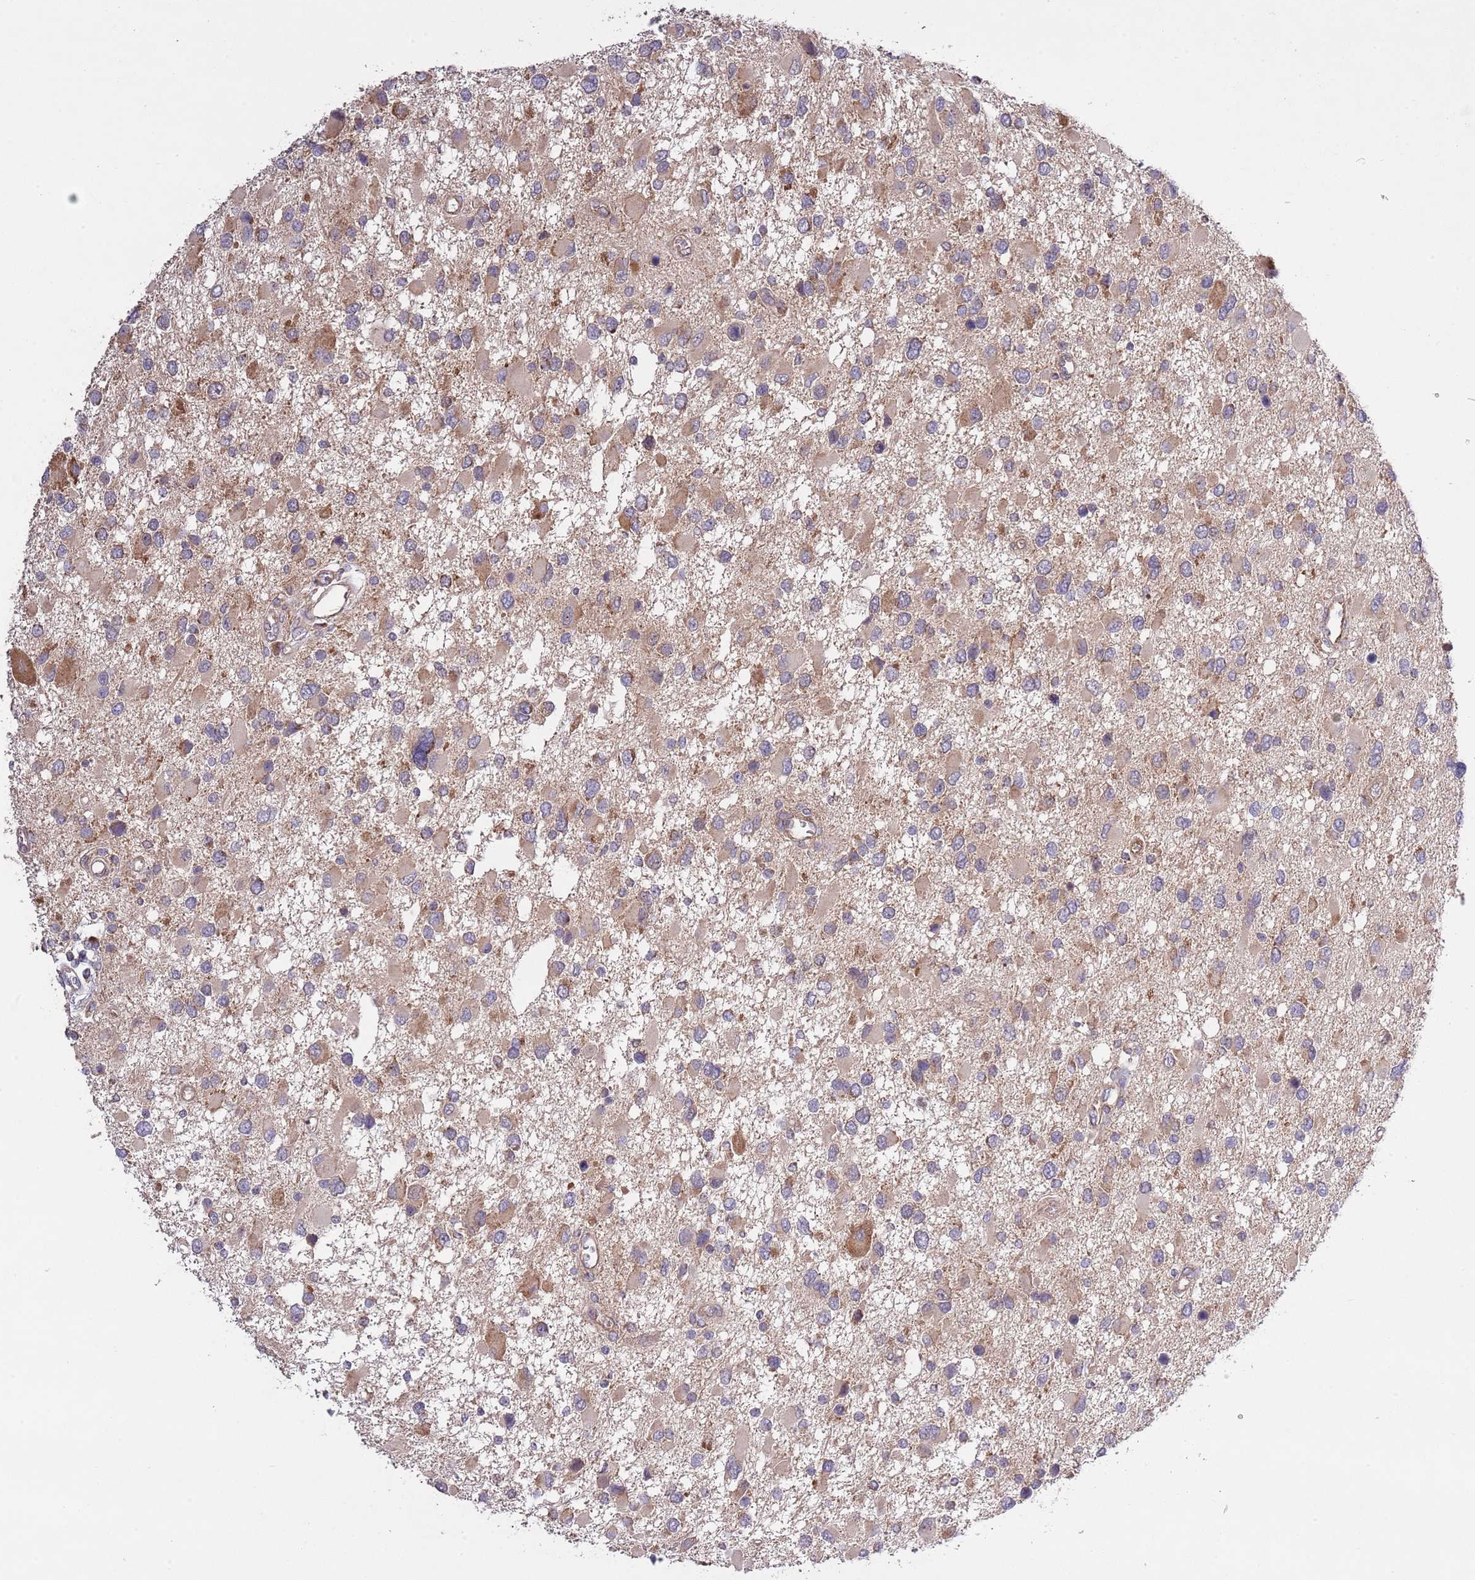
{"staining": {"intensity": "moderate", "quantity": "25%-75%", "location": "cytoplasmic/membranous"}, "tissue": "glioma", "cell_type": "Tumor cells", "image_type": "cancer", "snomed": [{"axis": "morphology", "description": "Glioma, malignant, High grade"}, {"axis": "topography", "description": "Brain"}], "caption": "Human malignant glioma (high-grade) stained with a protein marker shows moderate staining in tumor cells.", "gene": "MFNG", "patient": {"sex": "male", "age": 53}}